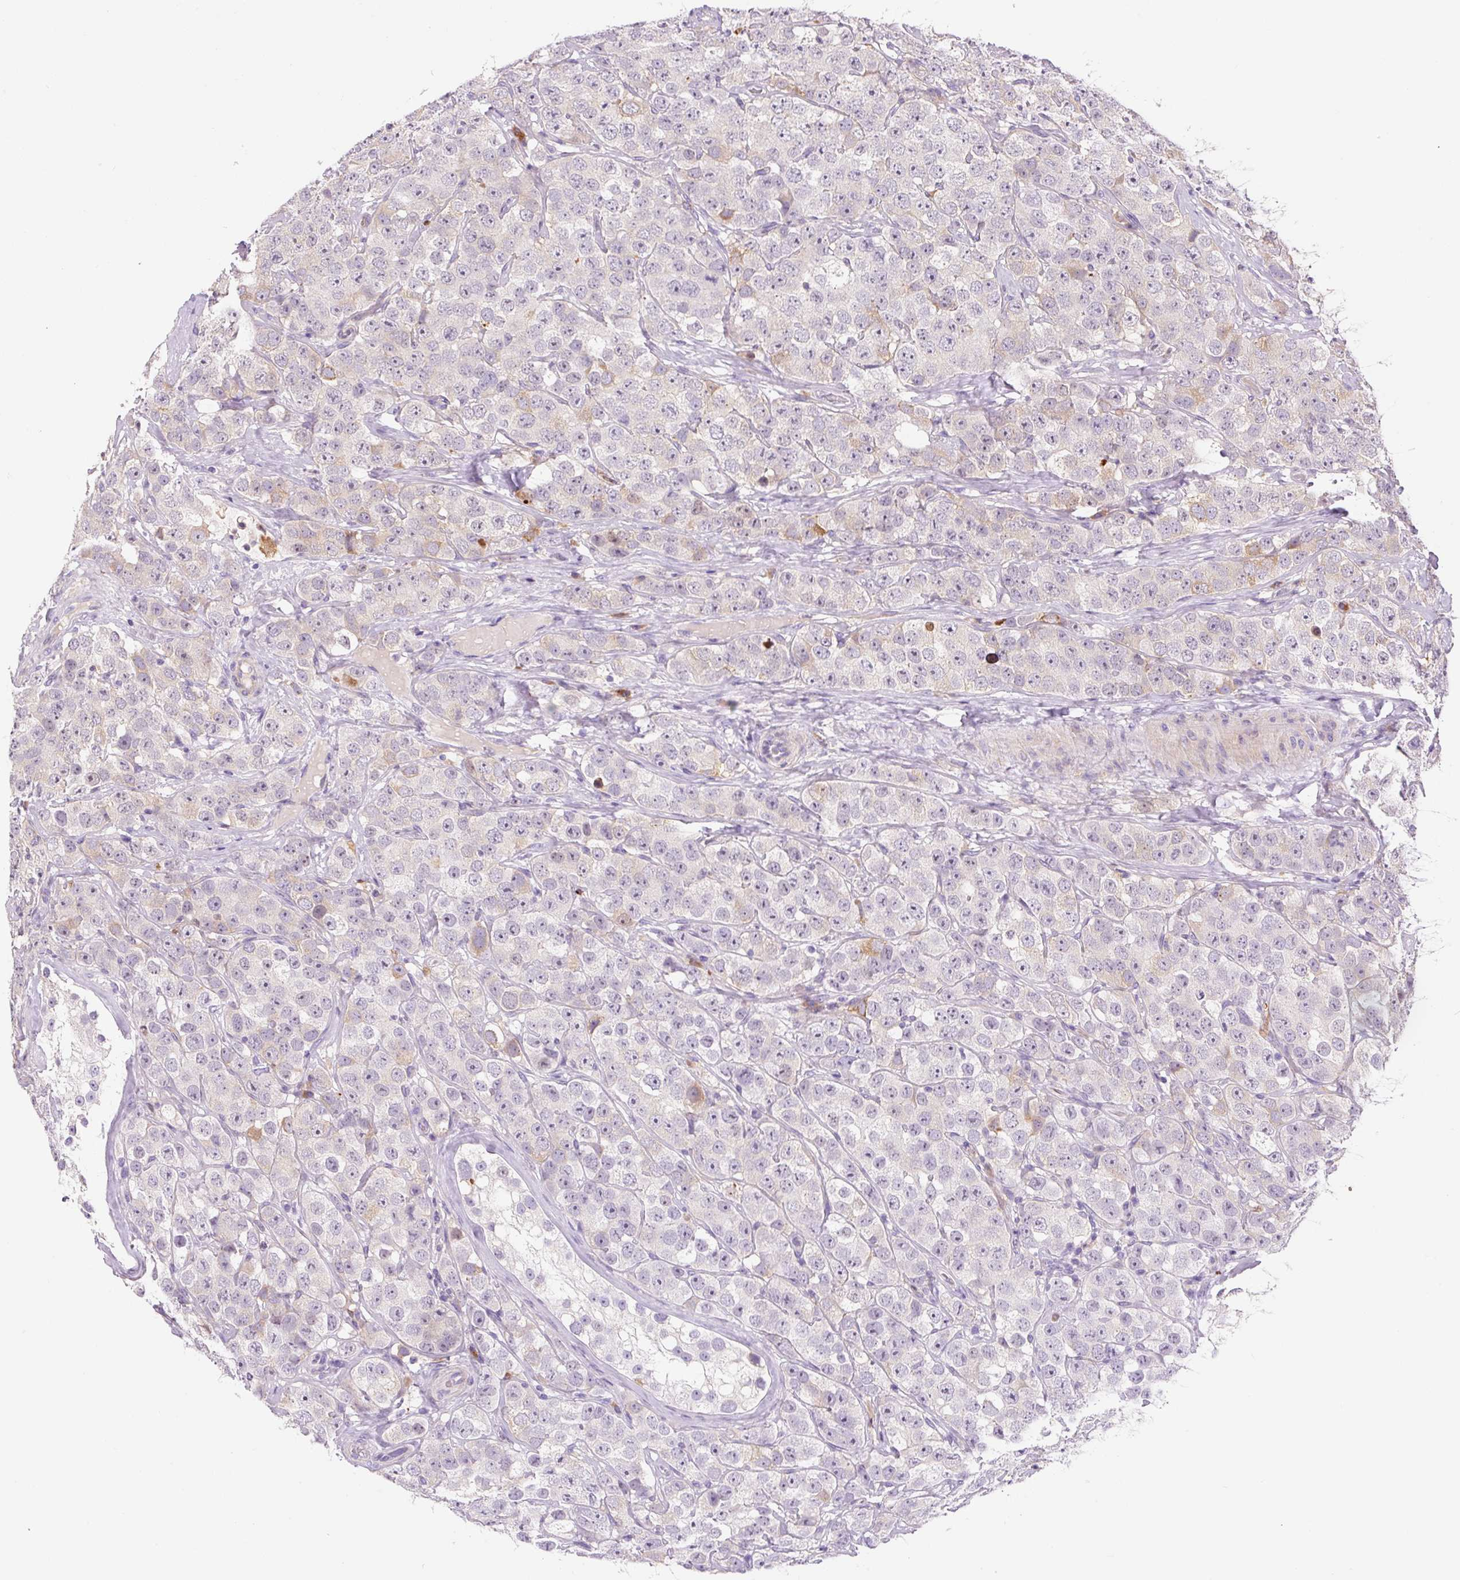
{"staining": {"intensity": "negative", "quantity": "none", "location": "none"}, "tissue": "testis cancer", "cell_type": "Tumor cells", "image_type": "cancer", "snomed": [{"axis": "morphology", "description": "Seminoma, NOS"}, {"axis": "topography", "description": "Testis"}], "caption": "IHC of testis seminoma exhibits no staining in tumor cells.", "gene": "FUT10", "patient": {"sex": "male", "age": 28}}